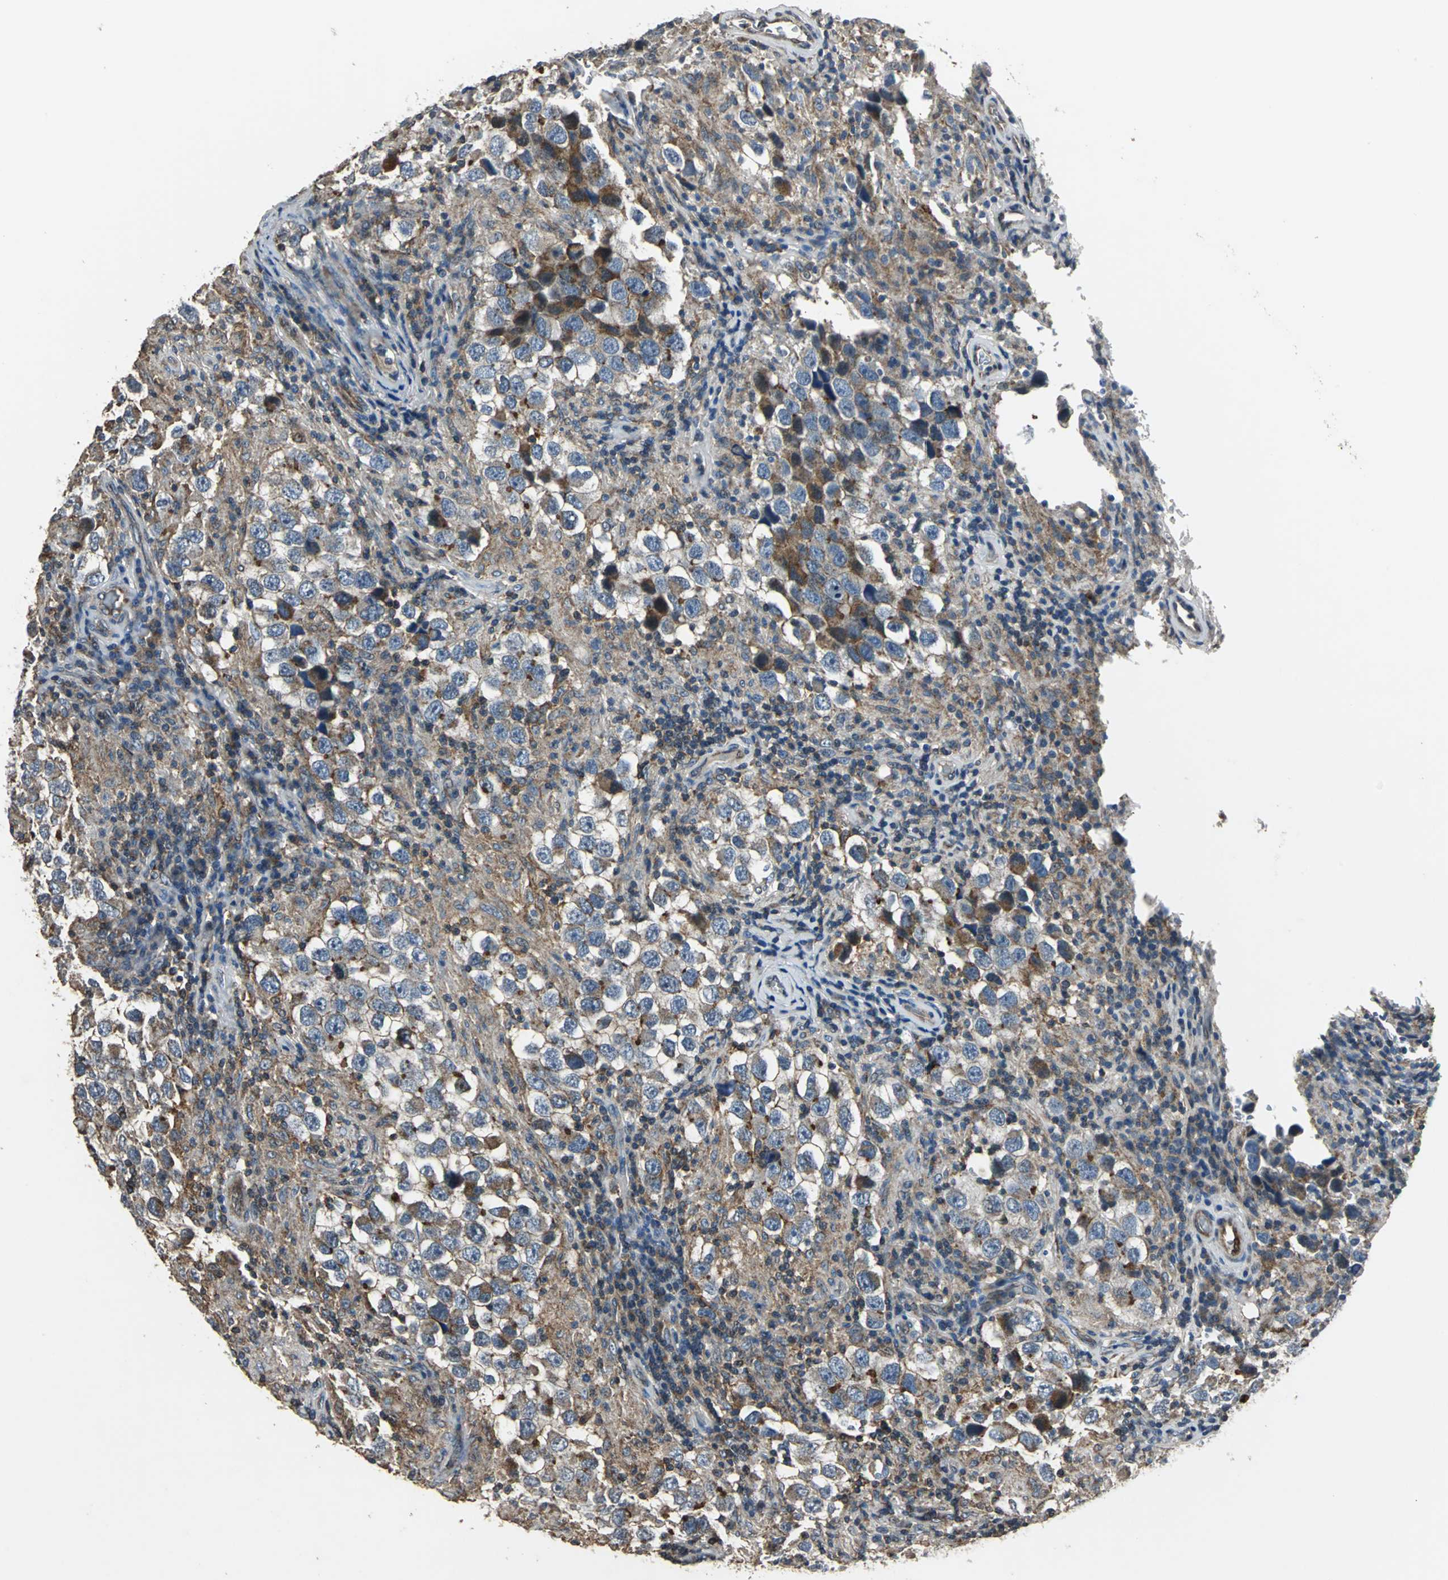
{"staining": {"intensity": "moderate", "quantity": ">75%", "location": "cytoplasmic/membranous"}, "tissue": "testis cancer", "cell_type": "Tumor cells", "image_type": "cancer", "snomed": [{"axis": "morphology", "description": "Carcinoma, Embryonal, NOS"}, {"axis": "topography", "description": "Testis"}], "caption": "Testis cancer stained with immunohistochemistry reveals moderate cytoplasmic/membranous expression in about >75% of tumor cells.", "gene": "DNAJB4", "patient": {"sex": "male", "age": 21}}